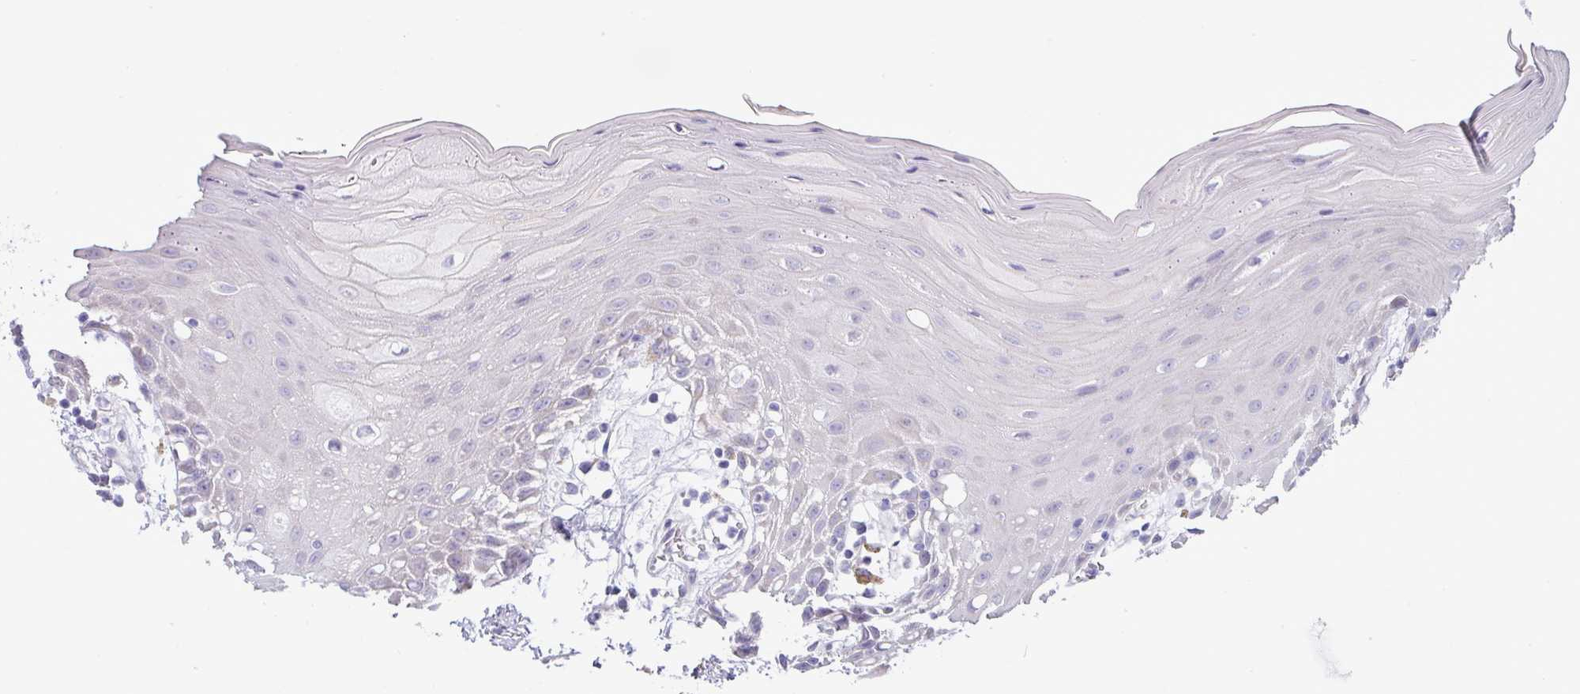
{"staining": {"intensity": "negative", "quantity": "none", "location": "none"}, "tissue": "oral mucosa", "cell_type": "Squamous epithelial cells", "image_type": "normal", "snomed": [{"axis": "morphology", "description": "Normal tissue, NOS"}, {"axis": "topography", "description": "Oral tissue"}, {"axis": "topography", "description": "Tounge, NOS"}], "caption": "Immunohistochemistry micrograph of benign oral mucosa: oral mucosa stained with DAB shows no significant protein expression in squamous epithelial cells.", "gene": "IRGC", "patient": {"sex": "female", "age": 59}}